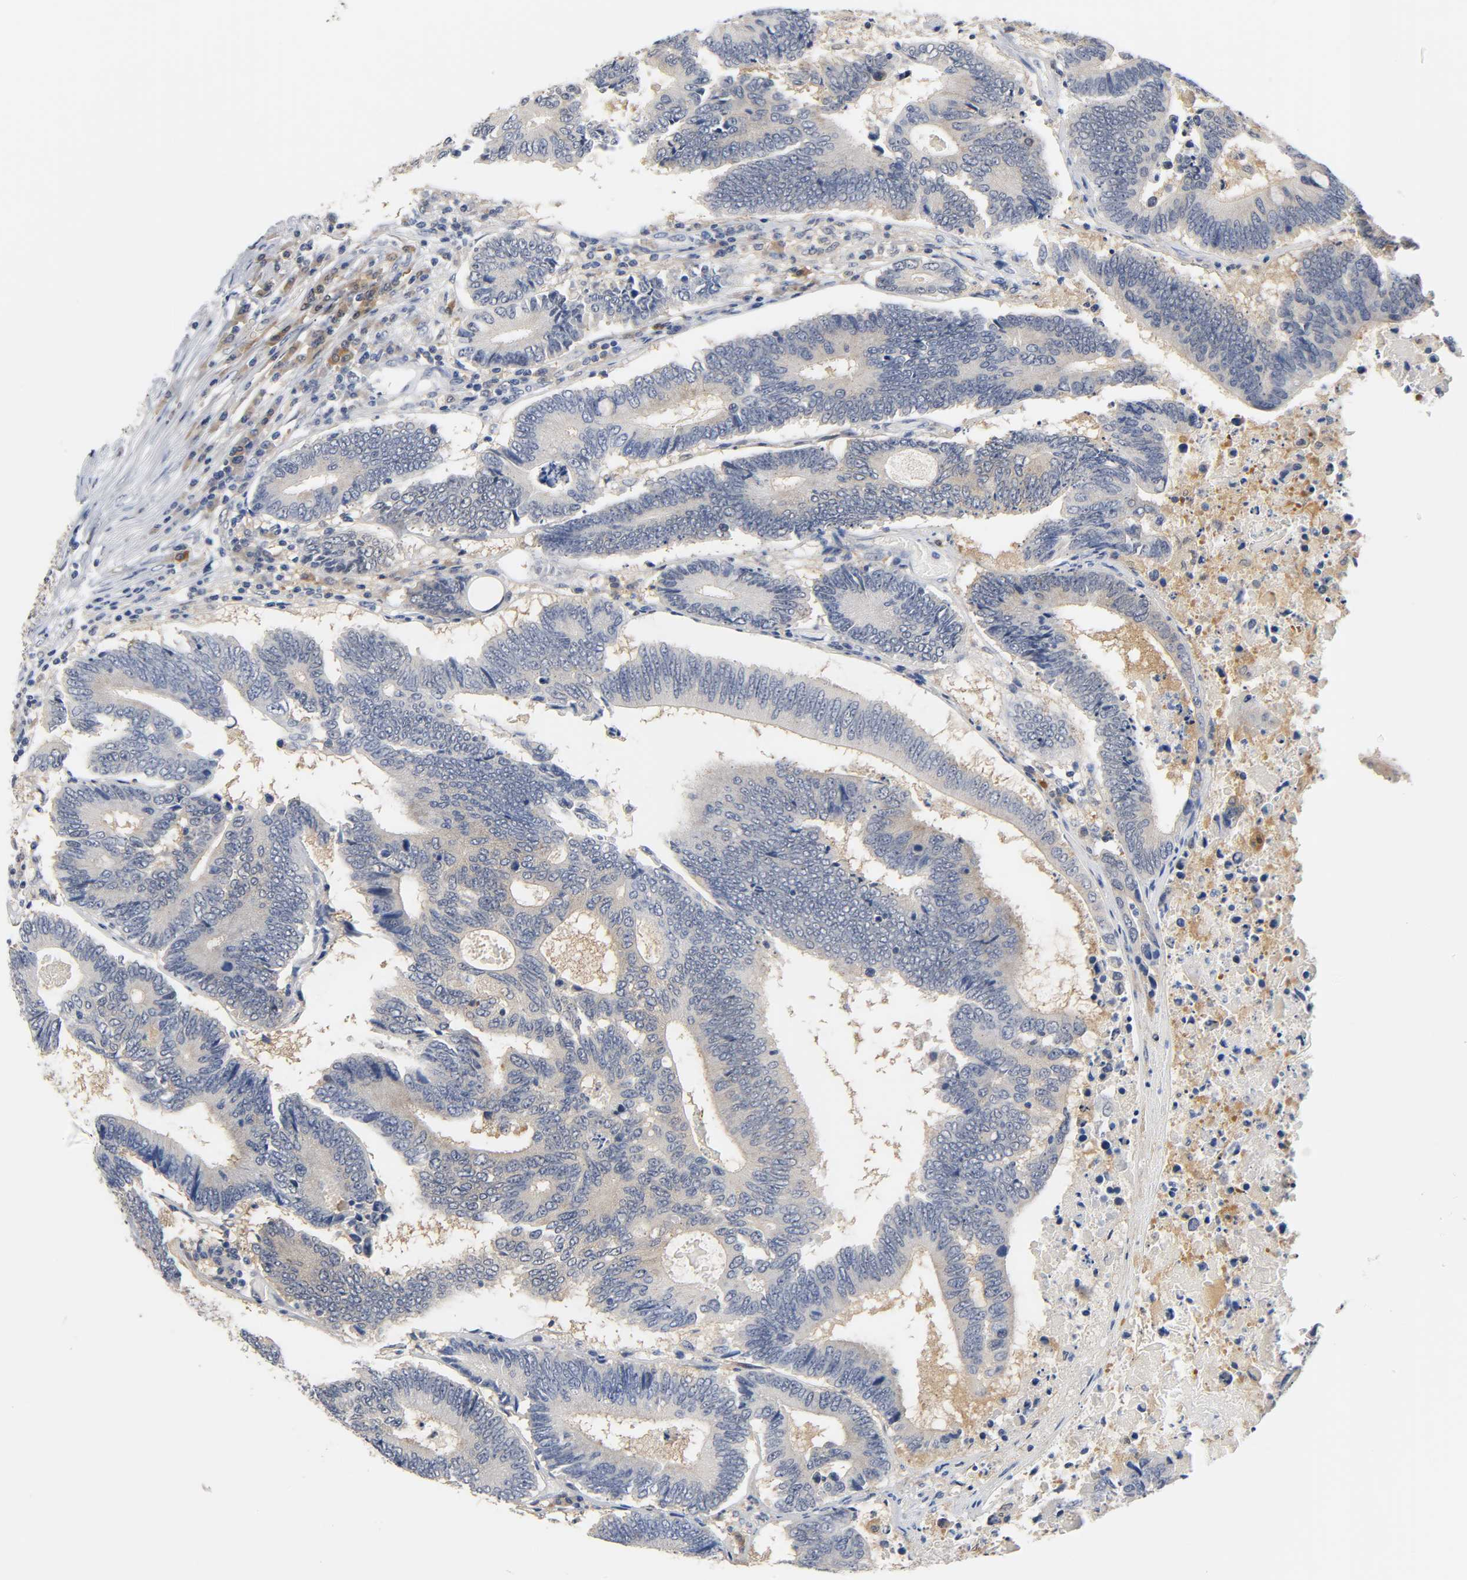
{"staining": {"intensity": "weak", "quantity": "25%-75%", "location": "cytoplasmic/membranous"}, "tissue": "colorectal cancer", "cell_type": "Tumor cells", "image_type": "cancer", "snomed": [{"axis": "morphology", "description": "Adenocarcinoma, NOS"}, {"axis": "topography", "description": "Colon"}], "caption": "Tumor cells exhibit weak cytoplasmic/membranous positivity in approximately 25%-75% of cells in colorectal cancer.", "gene": "FYN", "patient": {"sex": "female", "age": 78}}